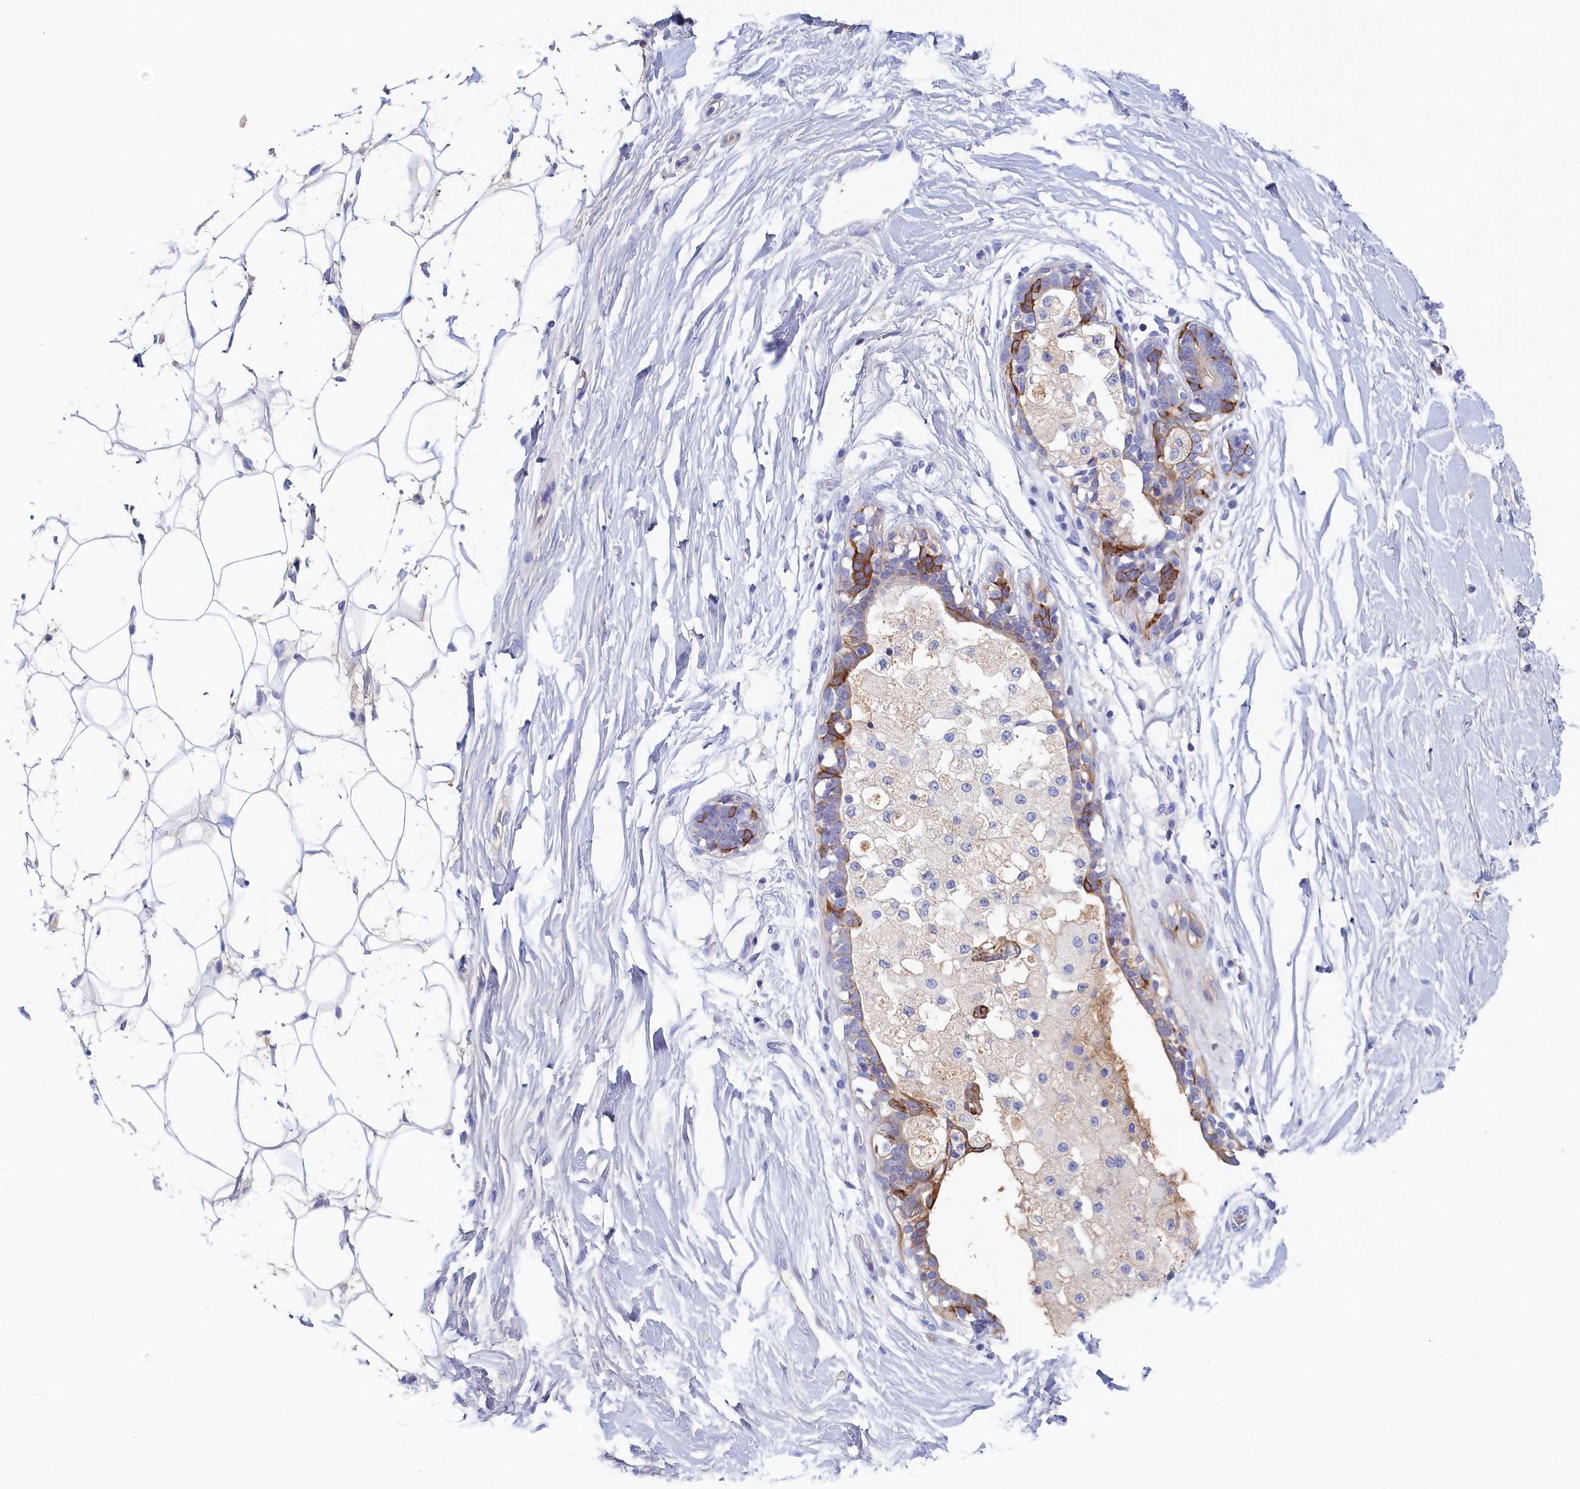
{"staining": {"intensity": "negative", "quantity": "none", "location": "none"}, "tissue": "adipose tissue", "cell_type": "Adipocytes", "image_type": "normal", "snomed": [{"axis": "morphology", "description": "Normal tissue, NOS"}, {"axis": "topography", "description": "Breast"}], "caption": "IHC of benign human adipose tissue displays no staining in adipocytes.", "gene": "GUCA1C", "patient": {"sex": "female", "age": 26}}